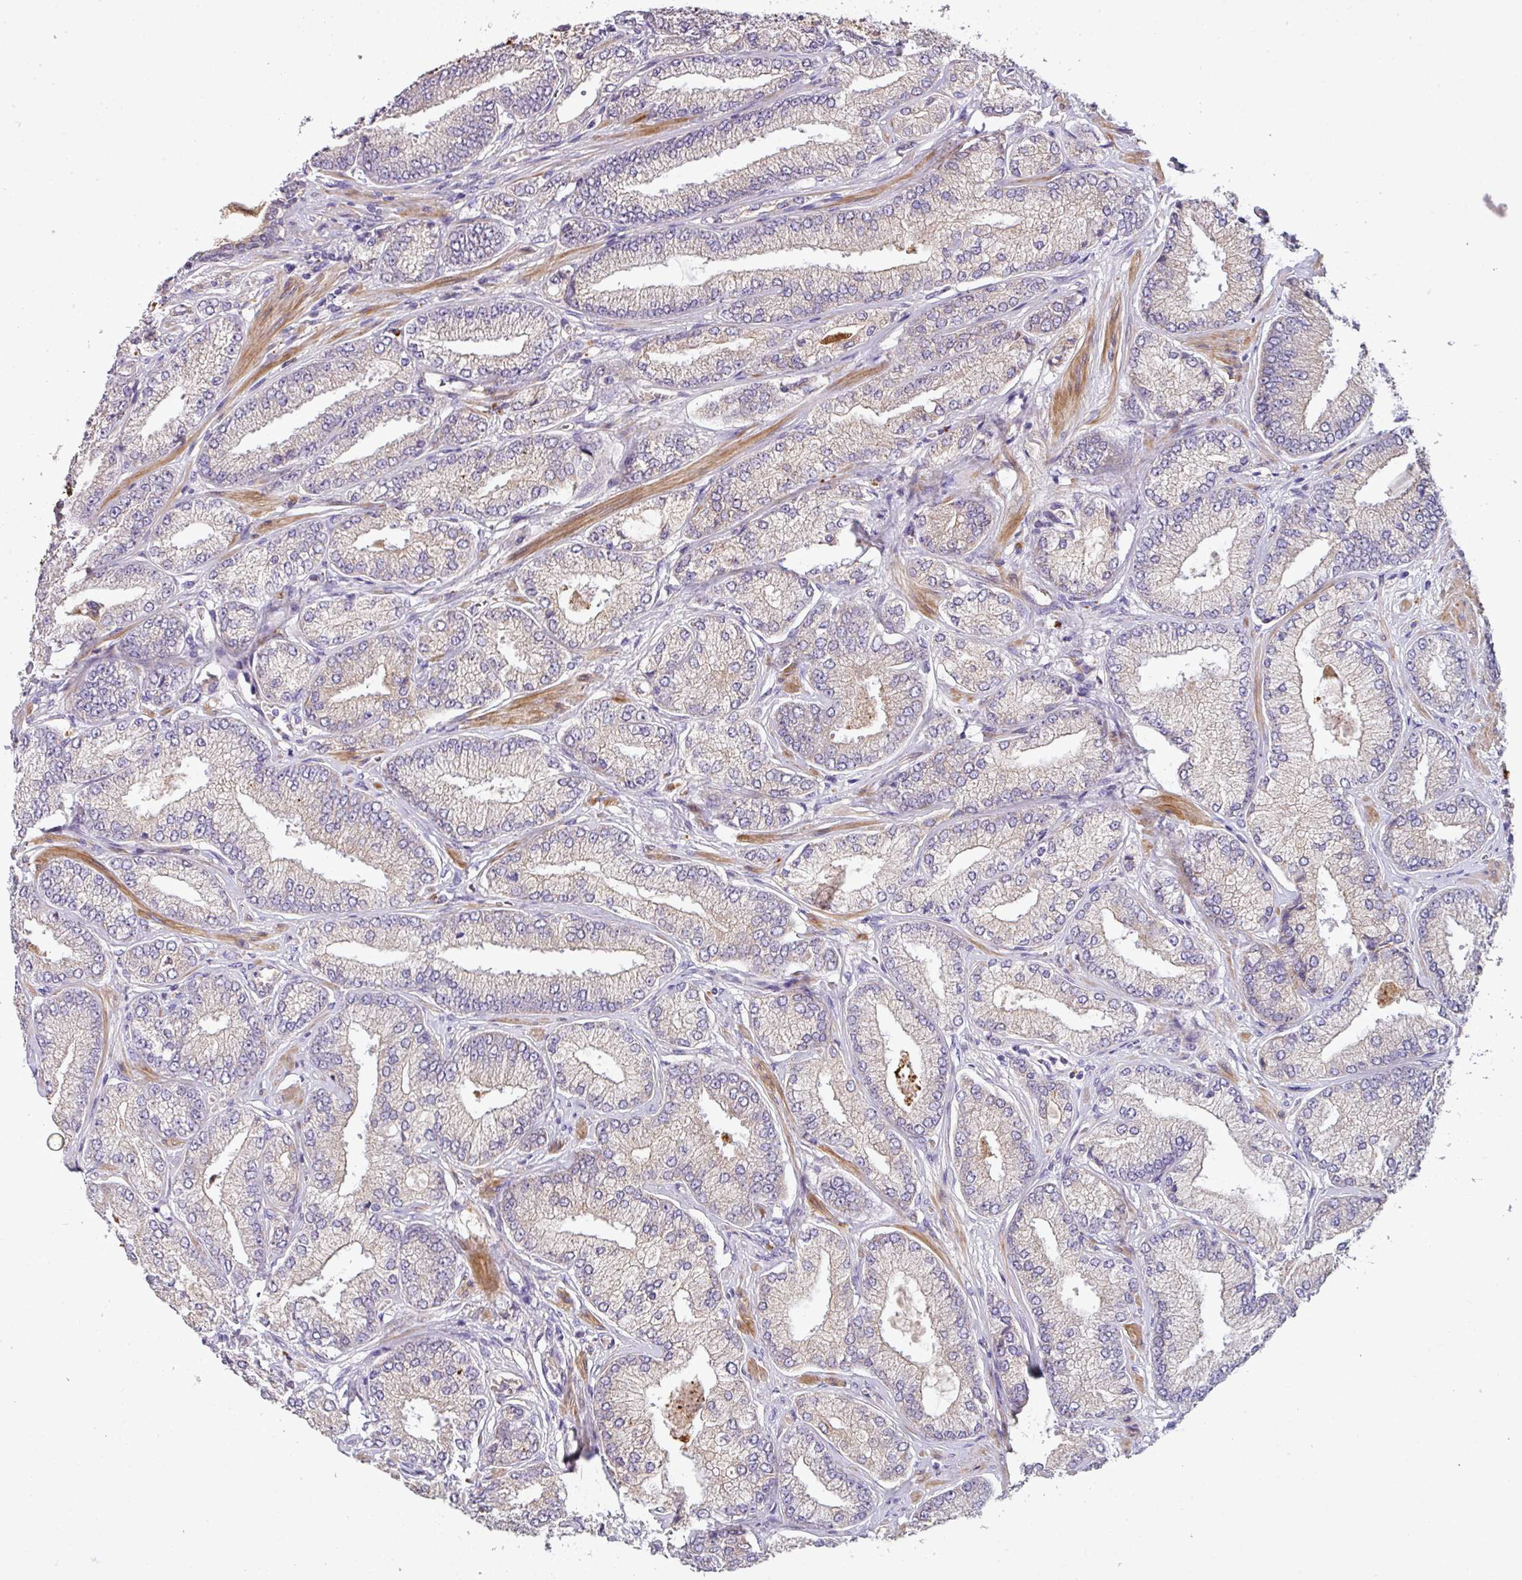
{"staining": {"intensity": "negative", "quantity": "none", "location": "none"}, "tissue": "prostate cancer", "cell_type": "Tumor cells", "image_type": "cancer", "snomed": [{"axis": "morphology", "description": "Adenocarcinoma, High grade"}, {"axis": "topography", "description": "Prostate"}], "caption": "DAB (3,3'-diaminobenzidine) immunohistochemical staining of human prostate cancer shows no significant expression in tumor cells. The staining was performed using DAB to visualize the protein expression in brown, while the nuclei were stained in blue with hematoxylin (Magnification: 20x).", "gene": "ZNF266", "patient": {"sex": "male", "age": 68}}